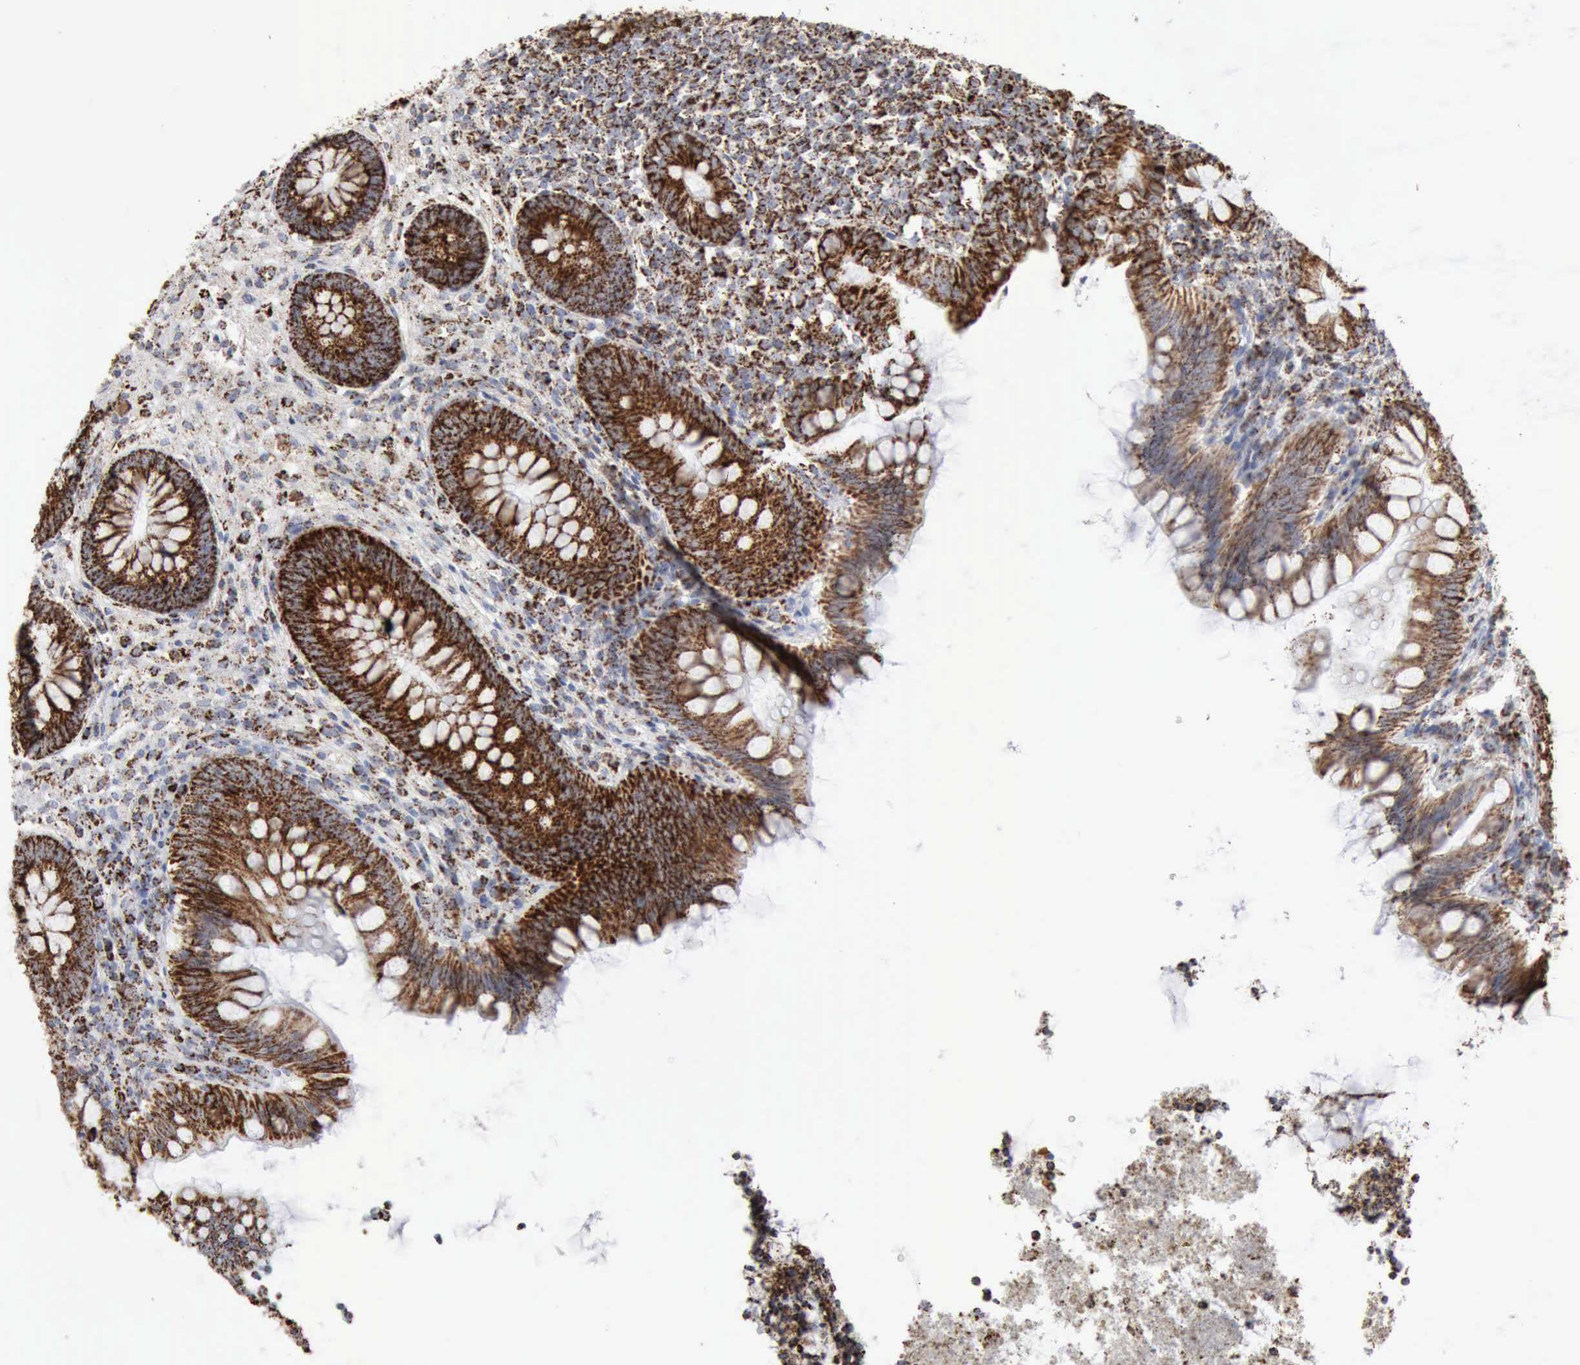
{"staining": {"intensity": "strong", "quantity": "25%-75%", "location": "cytoplasmic/membranous"}, "tissue": "appendix", "cell_type": "Glandular cells", "image_type": "normal", "snomed": [{"axis": "morphology", "description": "Normal tissue, NOS"}, {"axis": "topography", "description": "Appendix"}], "caption": "IHC (DAB) staining of benign appendix exhibits strong cytoplasmic/membranous protein expression in about 25%-75% of glandular cells. Immunohistochemistry stains the protein in brown and the nuclei are stained blue.", "gene": "ACO2", "patient": {"sex": "female", "age": 66}}